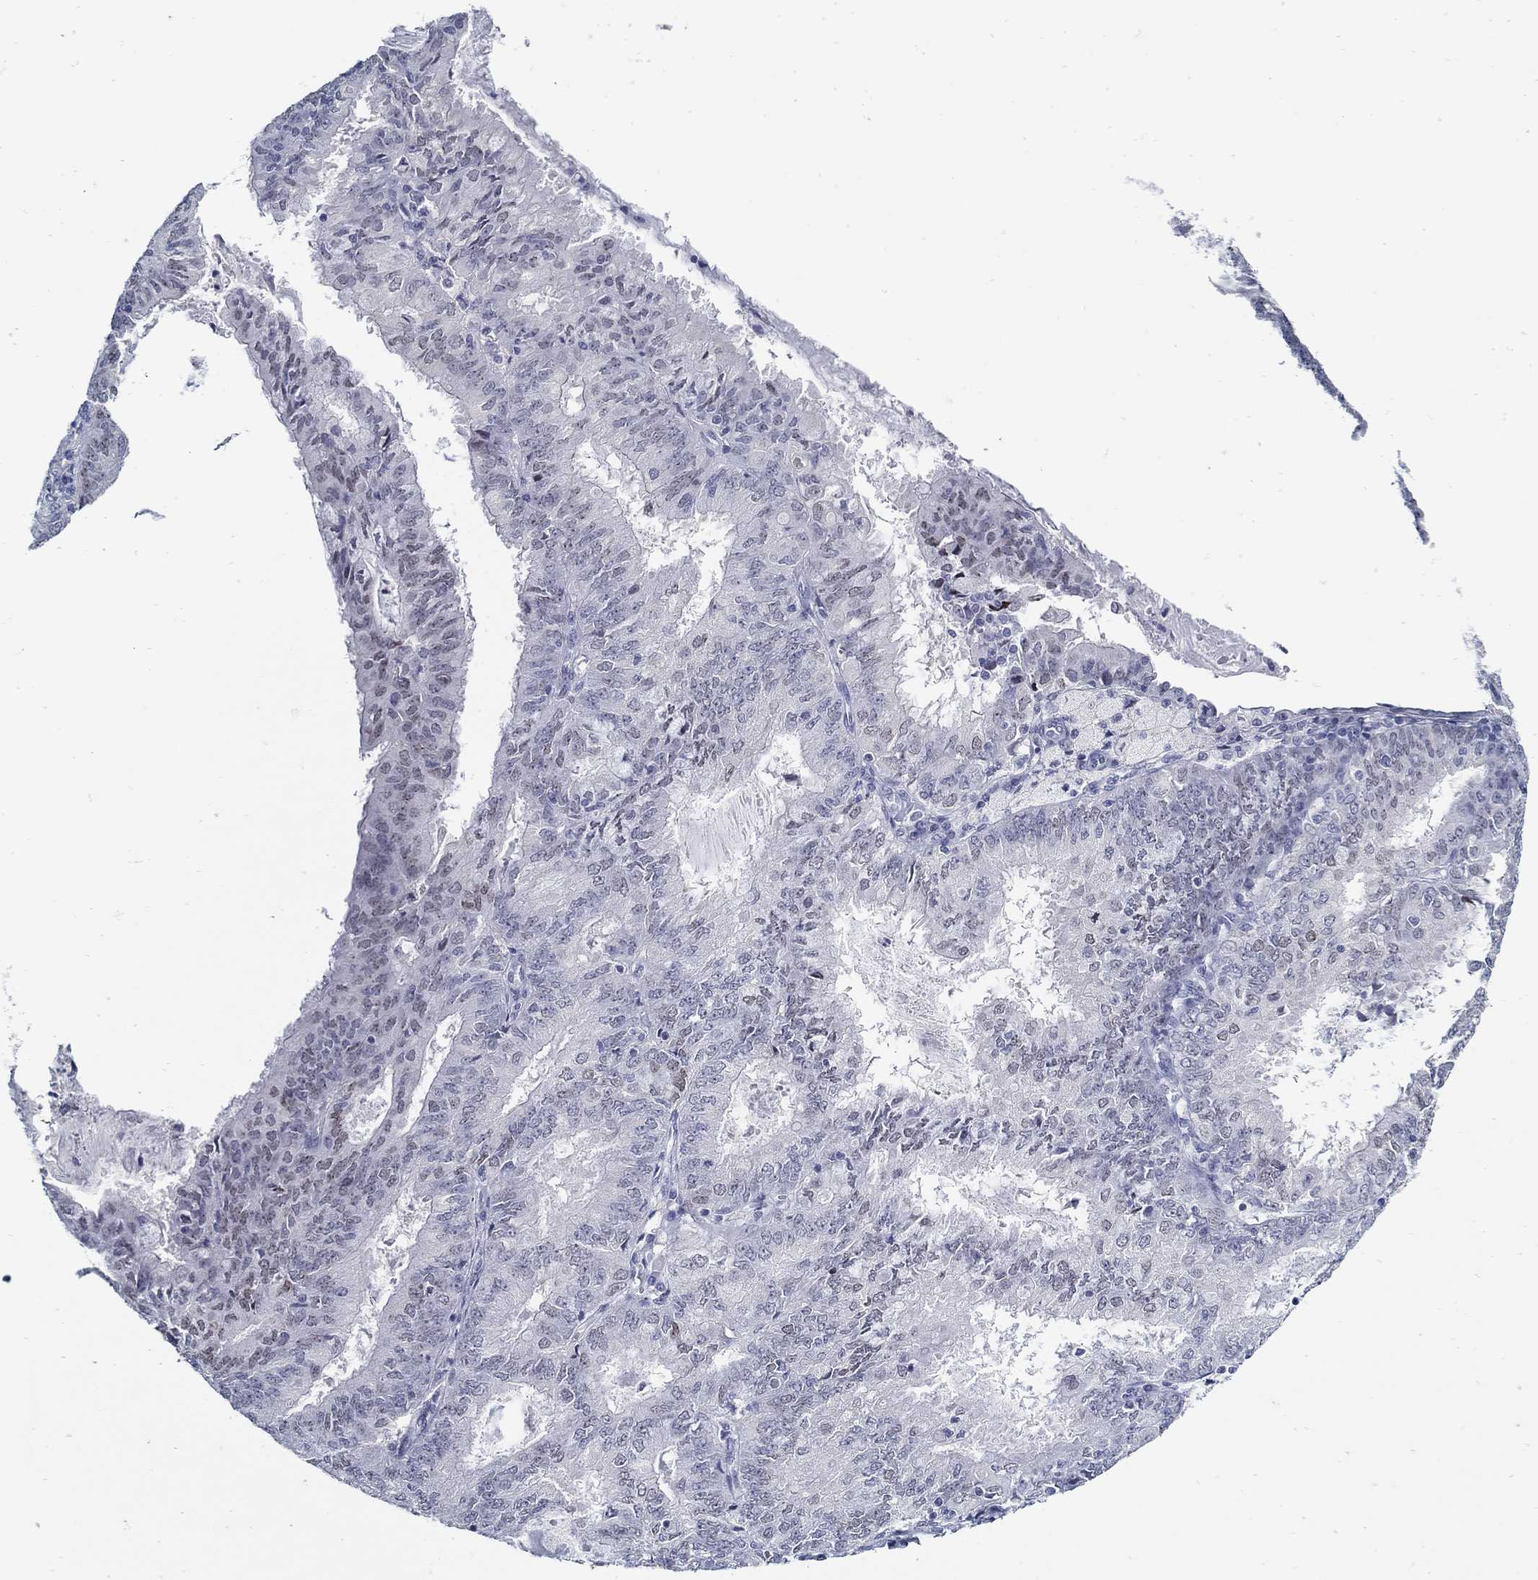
{"staining": {"intensity": "negative", "quantity": "none", "location": "none"}, "tissue": "endometrial cancer", "cell_type": "Tumor cells", "image_type": "cancer", "snomed": [{"axis": "morphology", "description": "Adenocarcinoma, NOS"}, {"axis": "topography", "description": "Endometrium"}], "caption": "Immunohistochemical staining of human endometrial cancer displays no significant expression in tumor cells.", "gene": "USP29", "patient": {"sex": "female", "age": 57}}